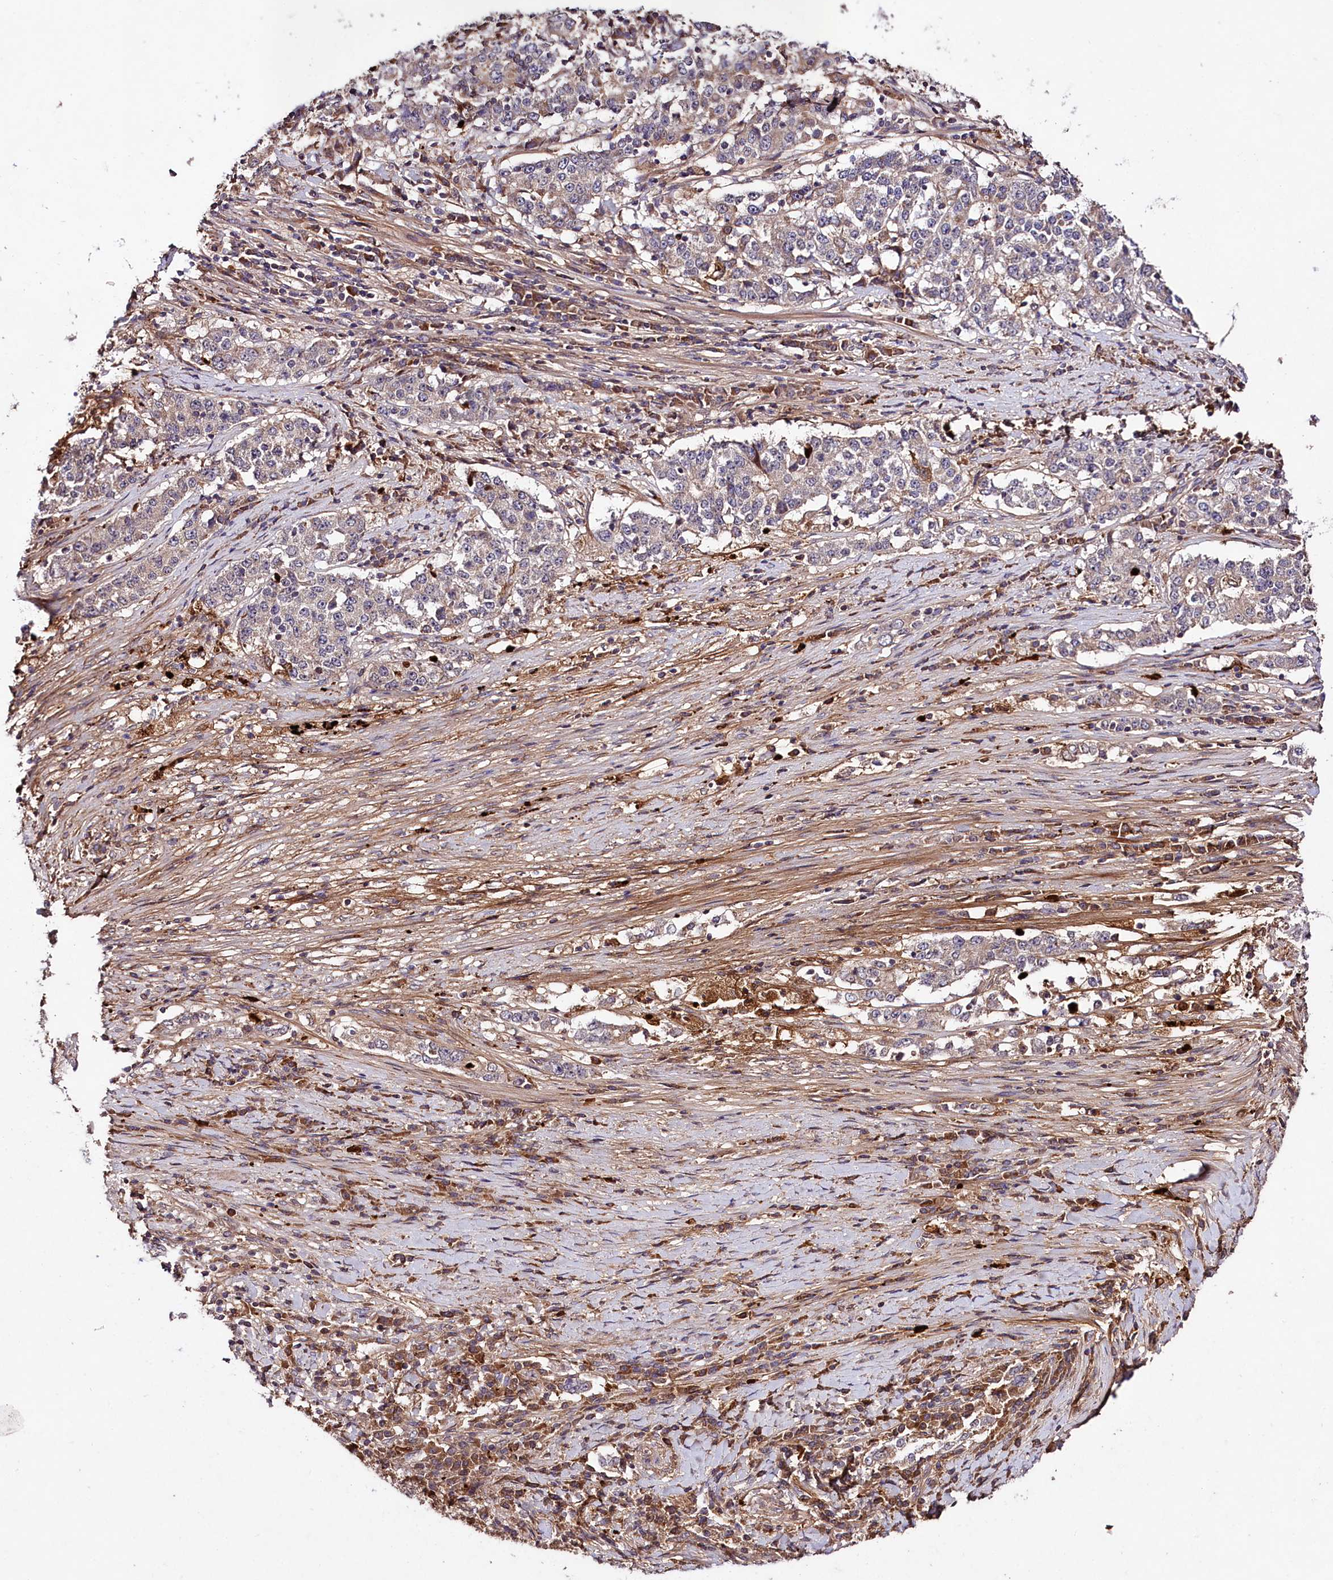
{"staining": {"intensity": "moderate", "quantity": ">75%", "location": "cytoplasmic/membranous"}, "tissue": "stomach cancer", "cell_type": "Tumor cells", "image_type": "cancer", "snomed": [{"axis": "morphology", "description": "Adenocarcinoma, NOS"}, {"axis": "topography", "description": "Stomach"}], "caption": "Immunohistochemical staining of adenocarcinoma (stomach) demonstrates medium levels of moderate cytoplasmic/membranous staining in about >75% of tumor cells.", "gene": "TNPO3", "patient": {"sex": "male", "age": 59}}